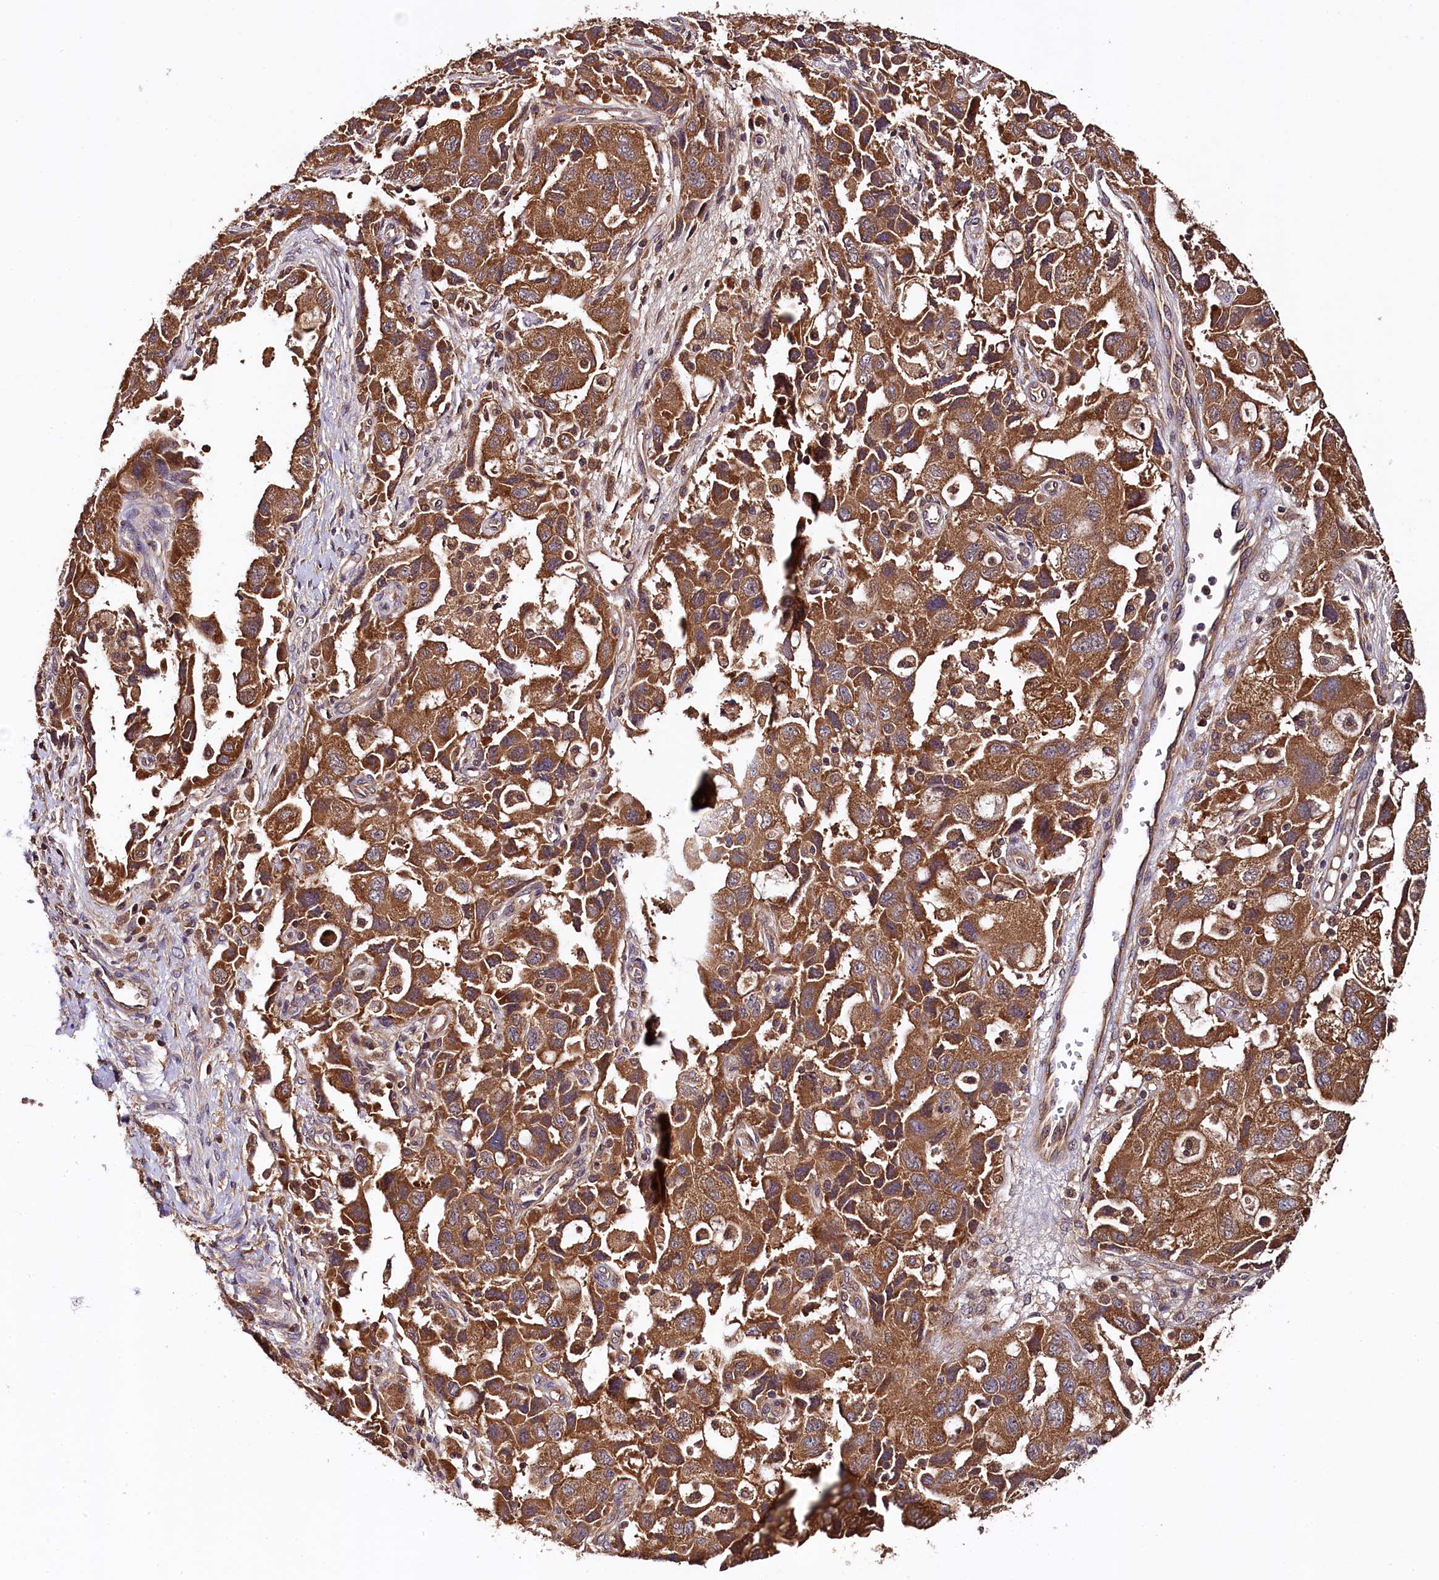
{"staining": {"intensity": "moderate", "quantity": ">75%", "location": "cytoplasmic/membranous"}, "tissue": "ovarian cancer", "cell_type": "Tumor cells", "image_type": "cancer", "snomed": [{"axis": "morphology", "description": "Carcinoma, NOS"}, {"axis": "morphology", "description": "Cystadenocarcinoma, serous, NOS"}, {"axis": "topography", "description": "Ovary"}], "caption": "Immunohistochemistry (IHC) (DAB) staining of human ovarian cancer reveals moderate cytoplasmic/membranous protein positivity in approximately >75% of tumor cells.", "gene": "KLC2", "patient": {"sex": "female", "age": 69}}